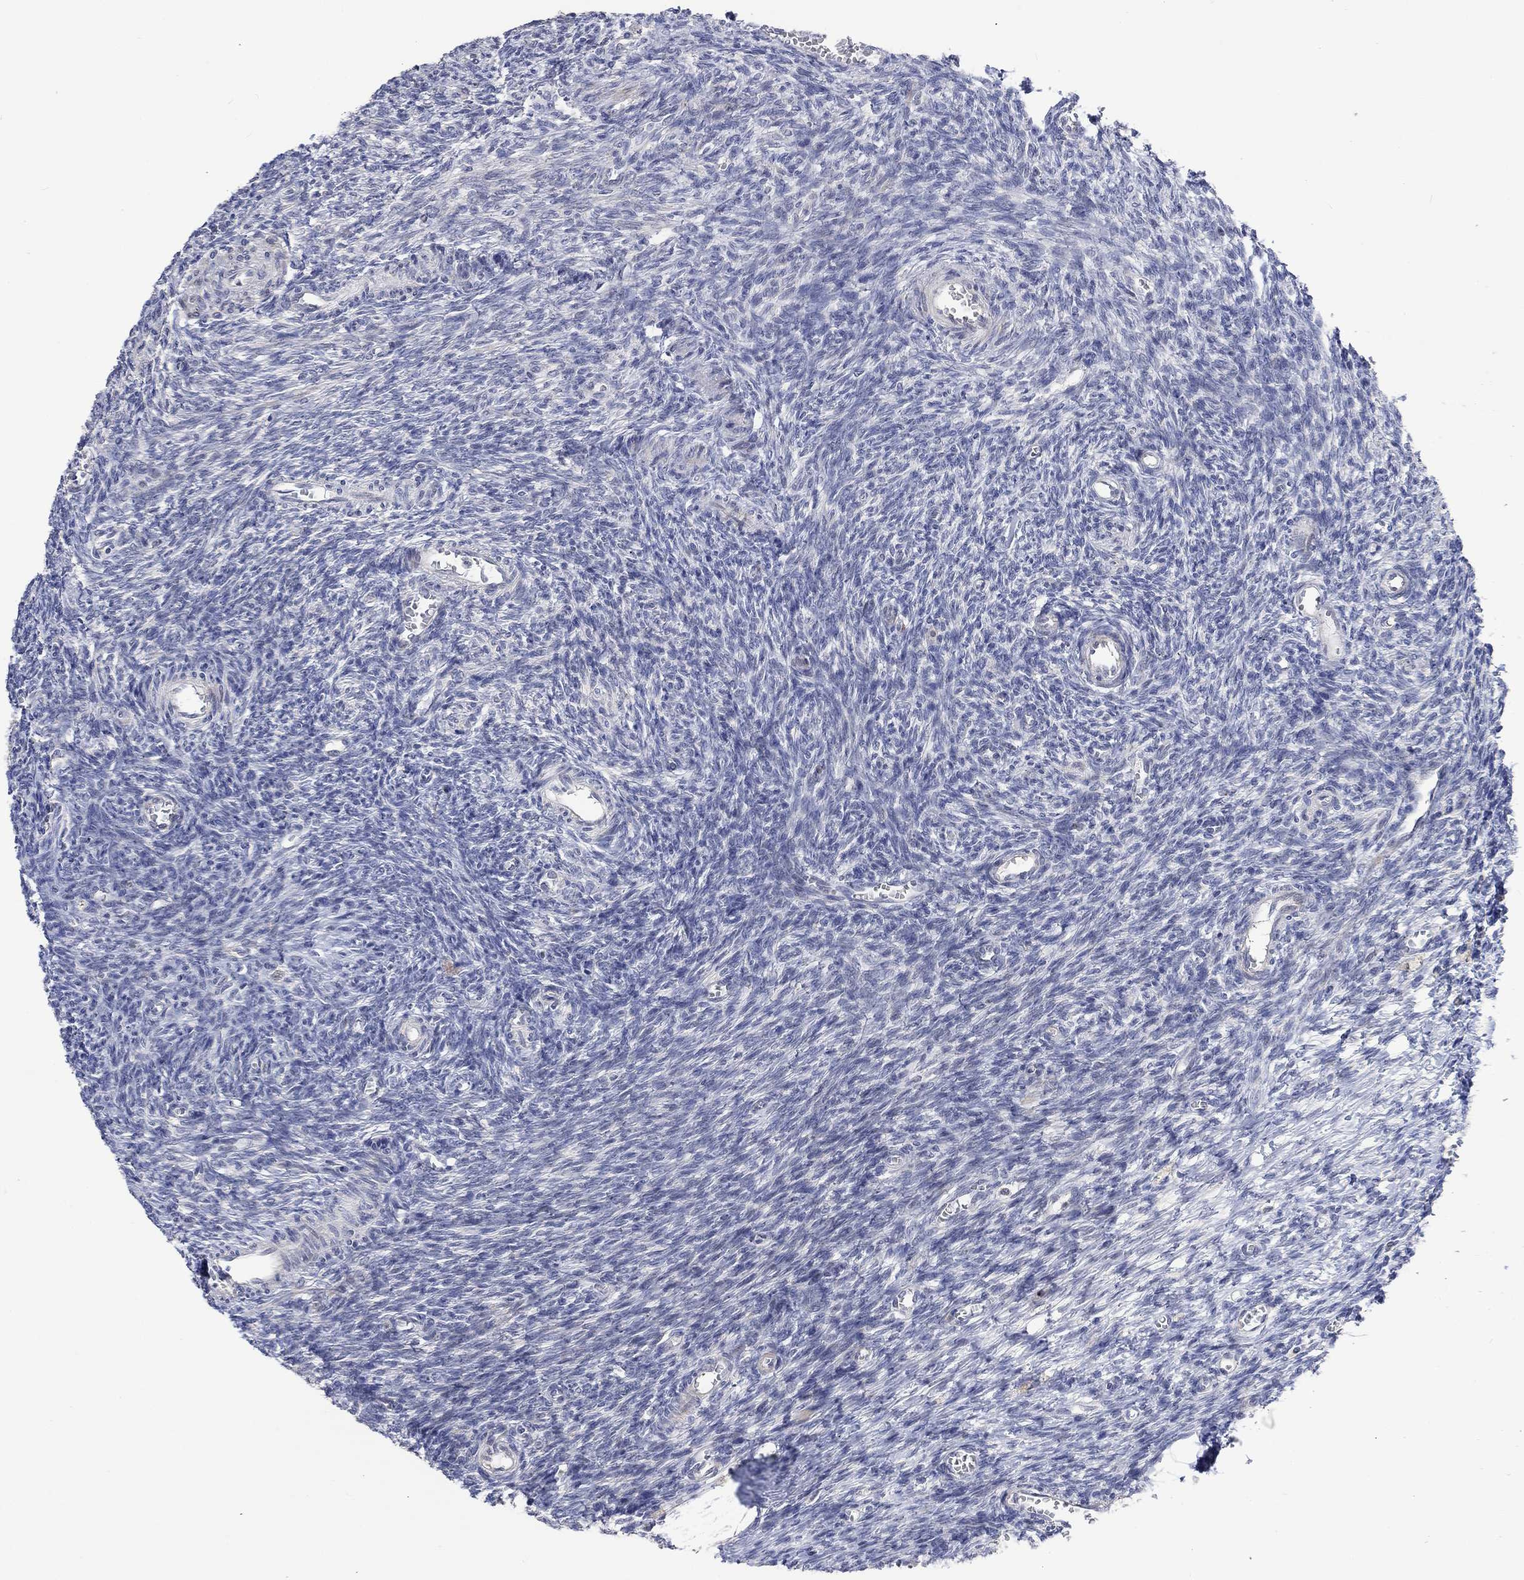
{"staining": {"intensity": "negative", "quantity": "none", "location": "none"}, "tissue": "ovary", "cell_type": "Follicle cells", "image_type": "normal", "snomed": [{"axis": "morphology", "description": "Normal tissue, NOS"}, {"axis": "topography", "description": "Ovary"}], "caption": "Immunohistochemical staining of normal human ovary demonstrates no significant expression in follicle cells. (Immunohistochemistry, brightfield microscopy, high magnification).", "gene": "SLC48A1", "patient": {"sex": "female", "age": 27}}